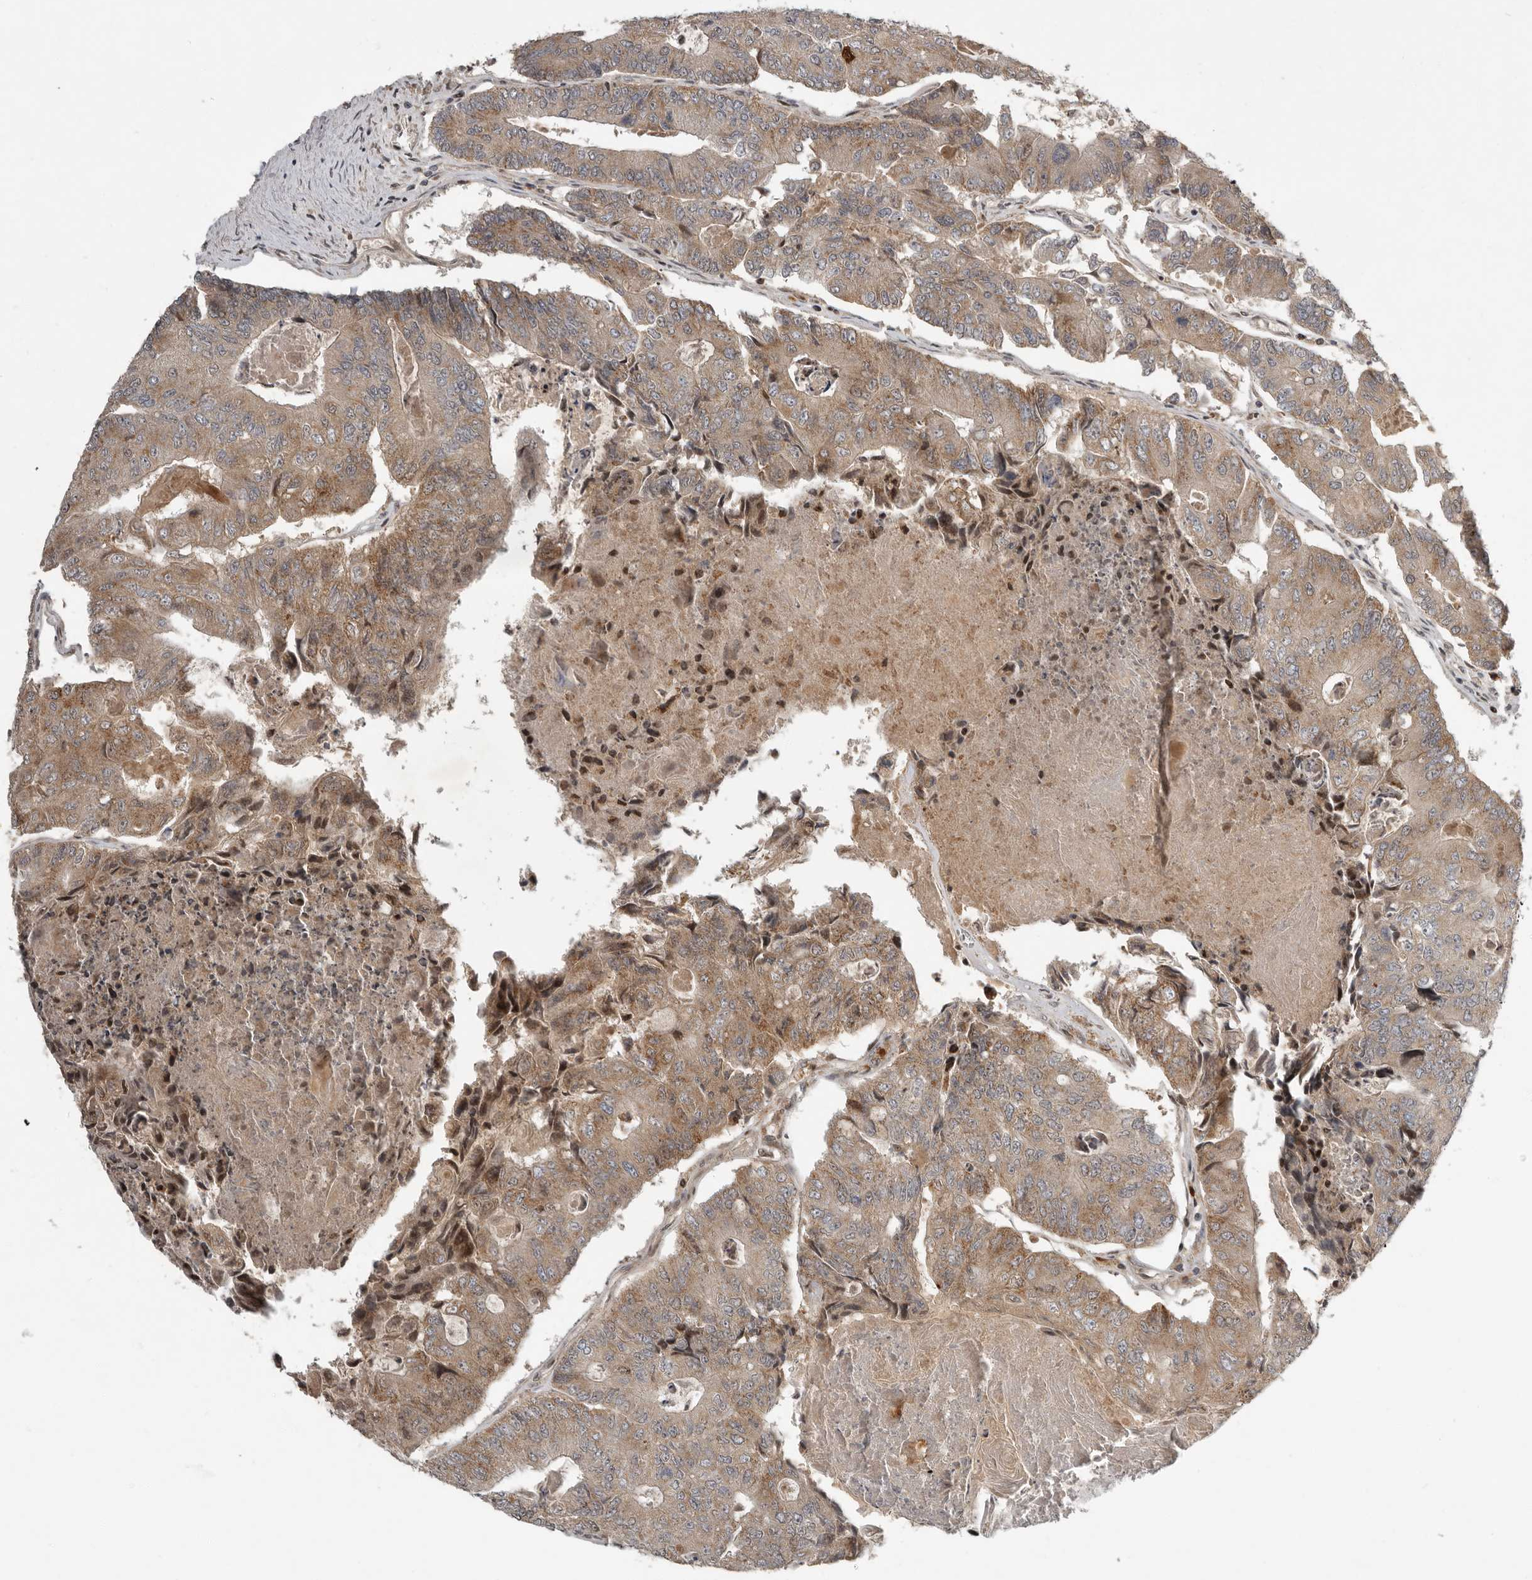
{"staining": {"intensity": "moderate", "quantity": ">75%", "location": "cytoplasmic/membranous"}, "tissue": "colorectal cancer", "cell_type": "Tumor cells", "image_type": "cancer", "snomed": [{"axis": "morphology", "description": "Adenocarcinoma, NOS"}, {"axis": "topography", "description": "Colon"}], "caption": "IHC (DAB) staining of human colorectal cancer (adenocarcinoma) reveals moderate cytoplasmic/membranous protein expression in approximately >75% of tumor cells. The staining was performed using DAB, with brown indicating positive protein expression. Nuclei are stained blue with hematoxylin.", "gene": "RABIF", "patient": {"sex": "female", "age": 67}}